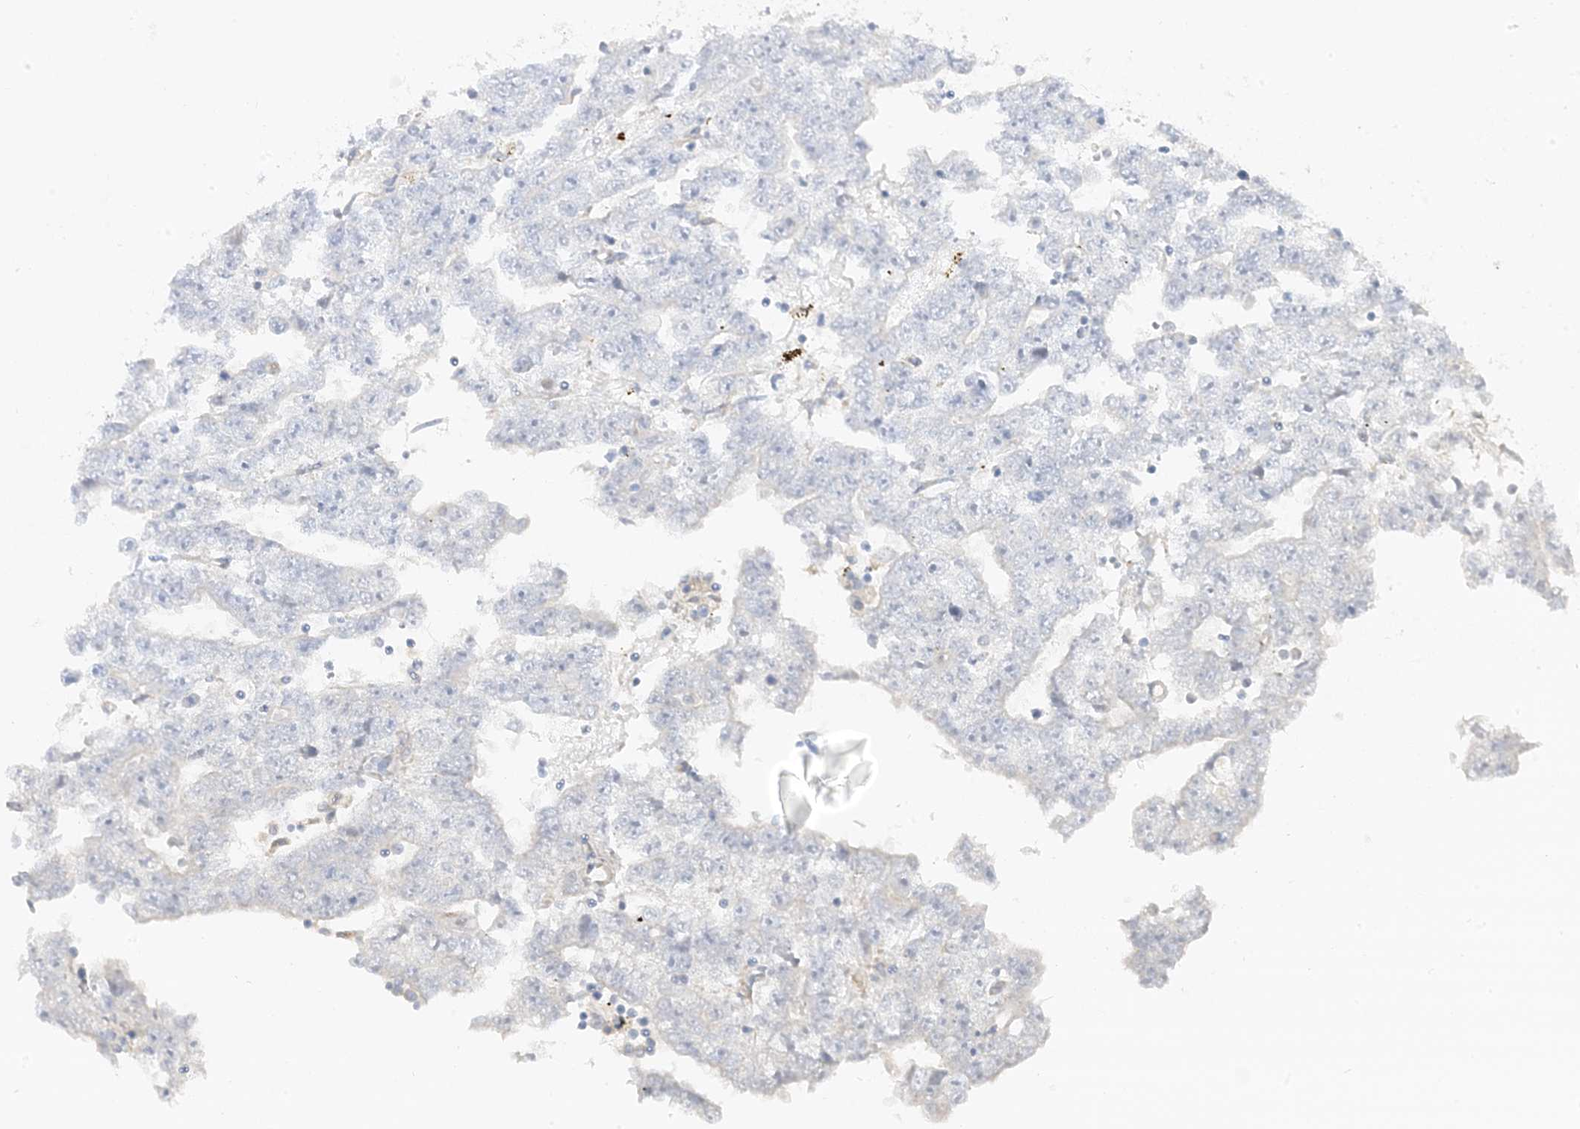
{"staining": {"intensity": "negative", "quantity": "none", "location": "none"}, "tissue": "testis cancer", "cell_type": "Tumor cells", "image_type": "cancer", "snomed": [{"axis": "morphology", "description": "Carcinoma, Embryonal, NOS"}, {"axis": "topography", "description": "Testis"}], "caption": "DAB immunohistochemical staining of embryonal carcinoma (testis) demonstrates no significant positivity in tumor cells. (Immunohistochemistry (ihc), brightfield microscopy, high magnification).", "gene": "THADA", "patient": {"sex": "male", "age": 25}}